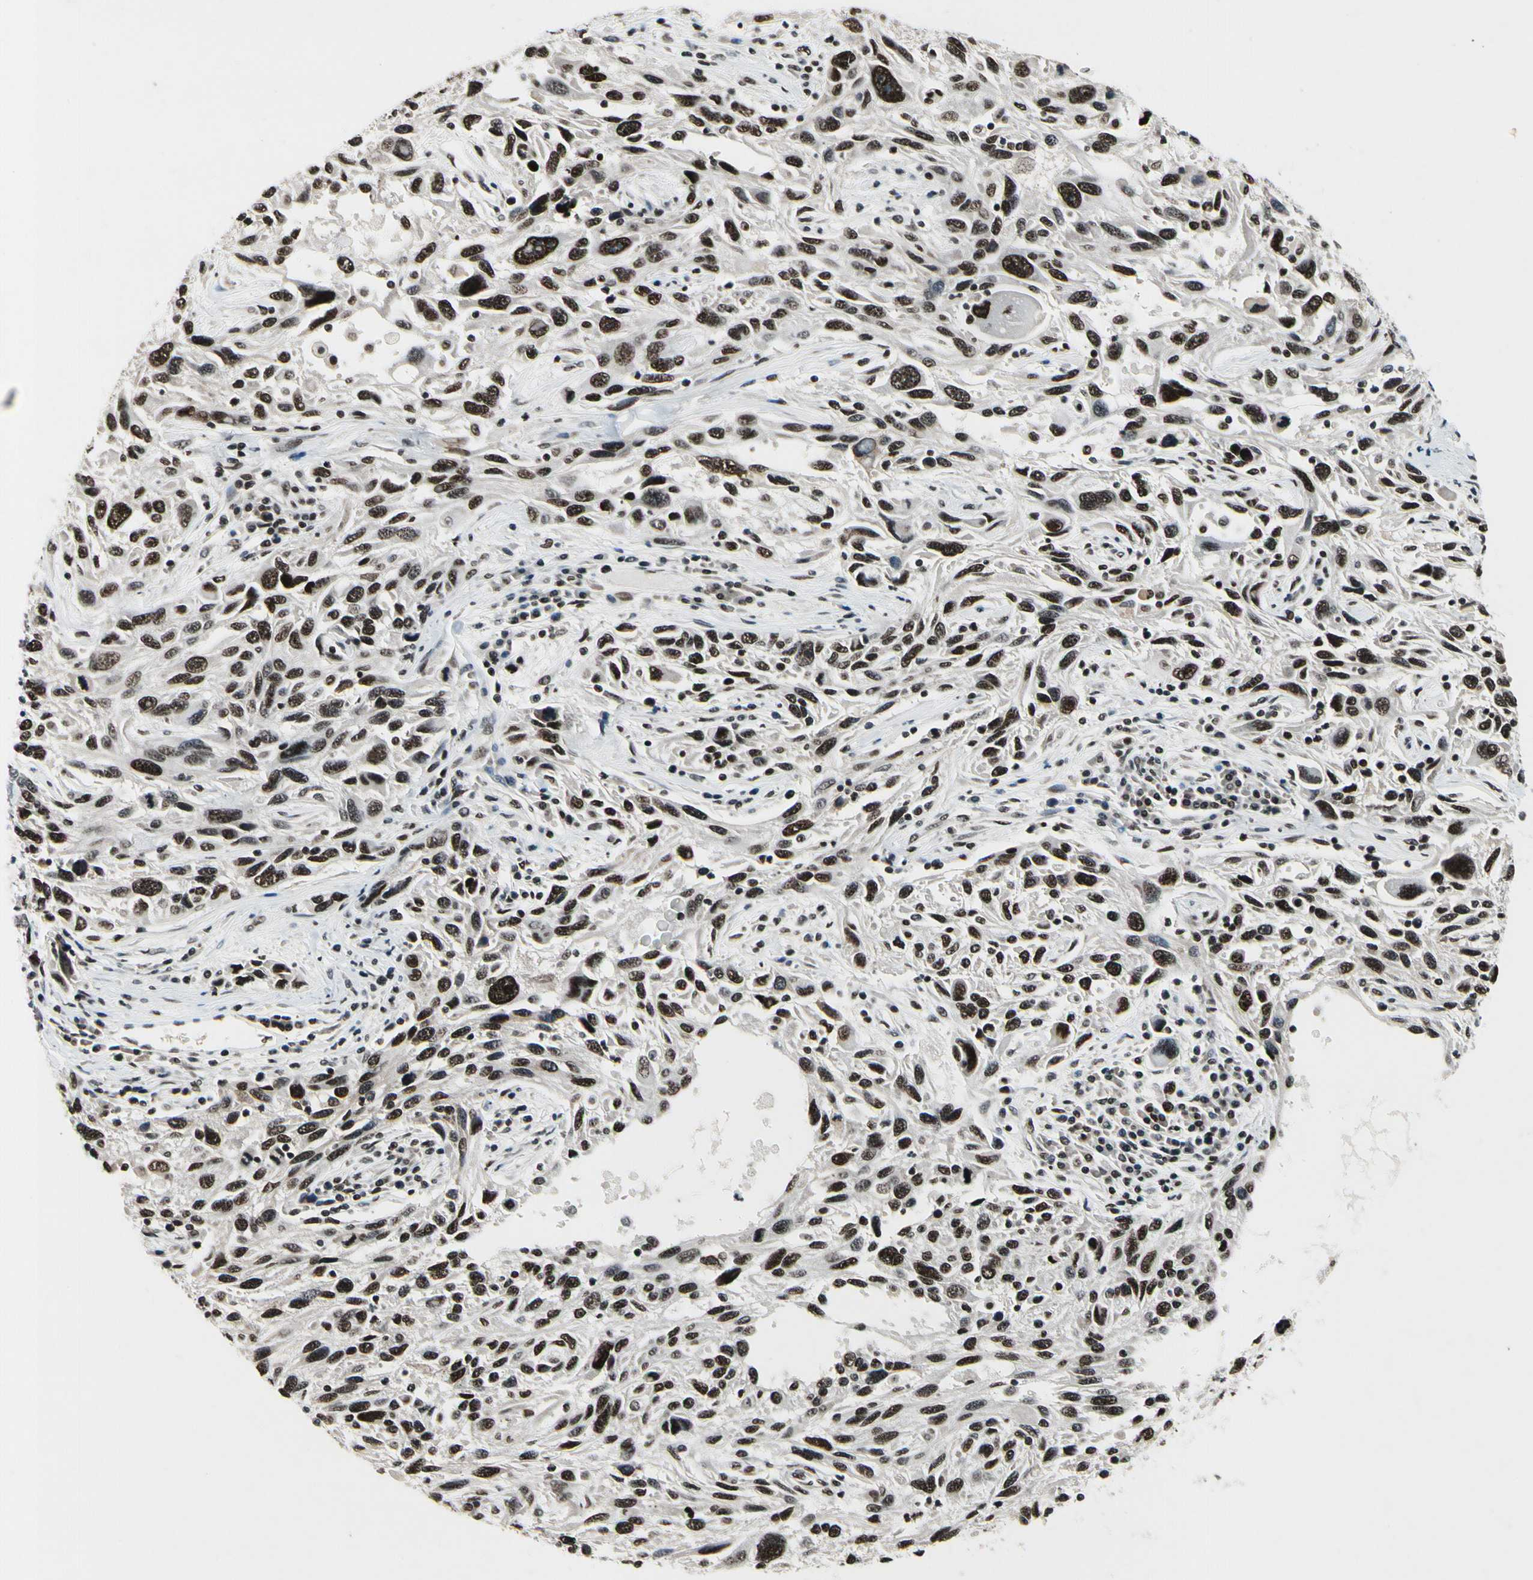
{"staining": {"intensity": "strong", "quantity": ">75%", "location": "nuclear"}, "tissue": "melanoma", "cell_type": "Tumor cells", "image_type": "cancer", "snomed": [{"axis": "morphology", "description": "Malignant melanoma, NOS"}, {"axis": "topography", "description": "Skin"}], "caption": "IHC photomicrograph of neoplastic tissue: malignant melanoma stained using immunohistochemistry (IHC) reveals high levels of strong protein expression localized specifically in the nuclear of tumor cells, appearing as a nuclear brown color.", "gene": "RECQL", "patient": {"sex": "male", "age": 53}}